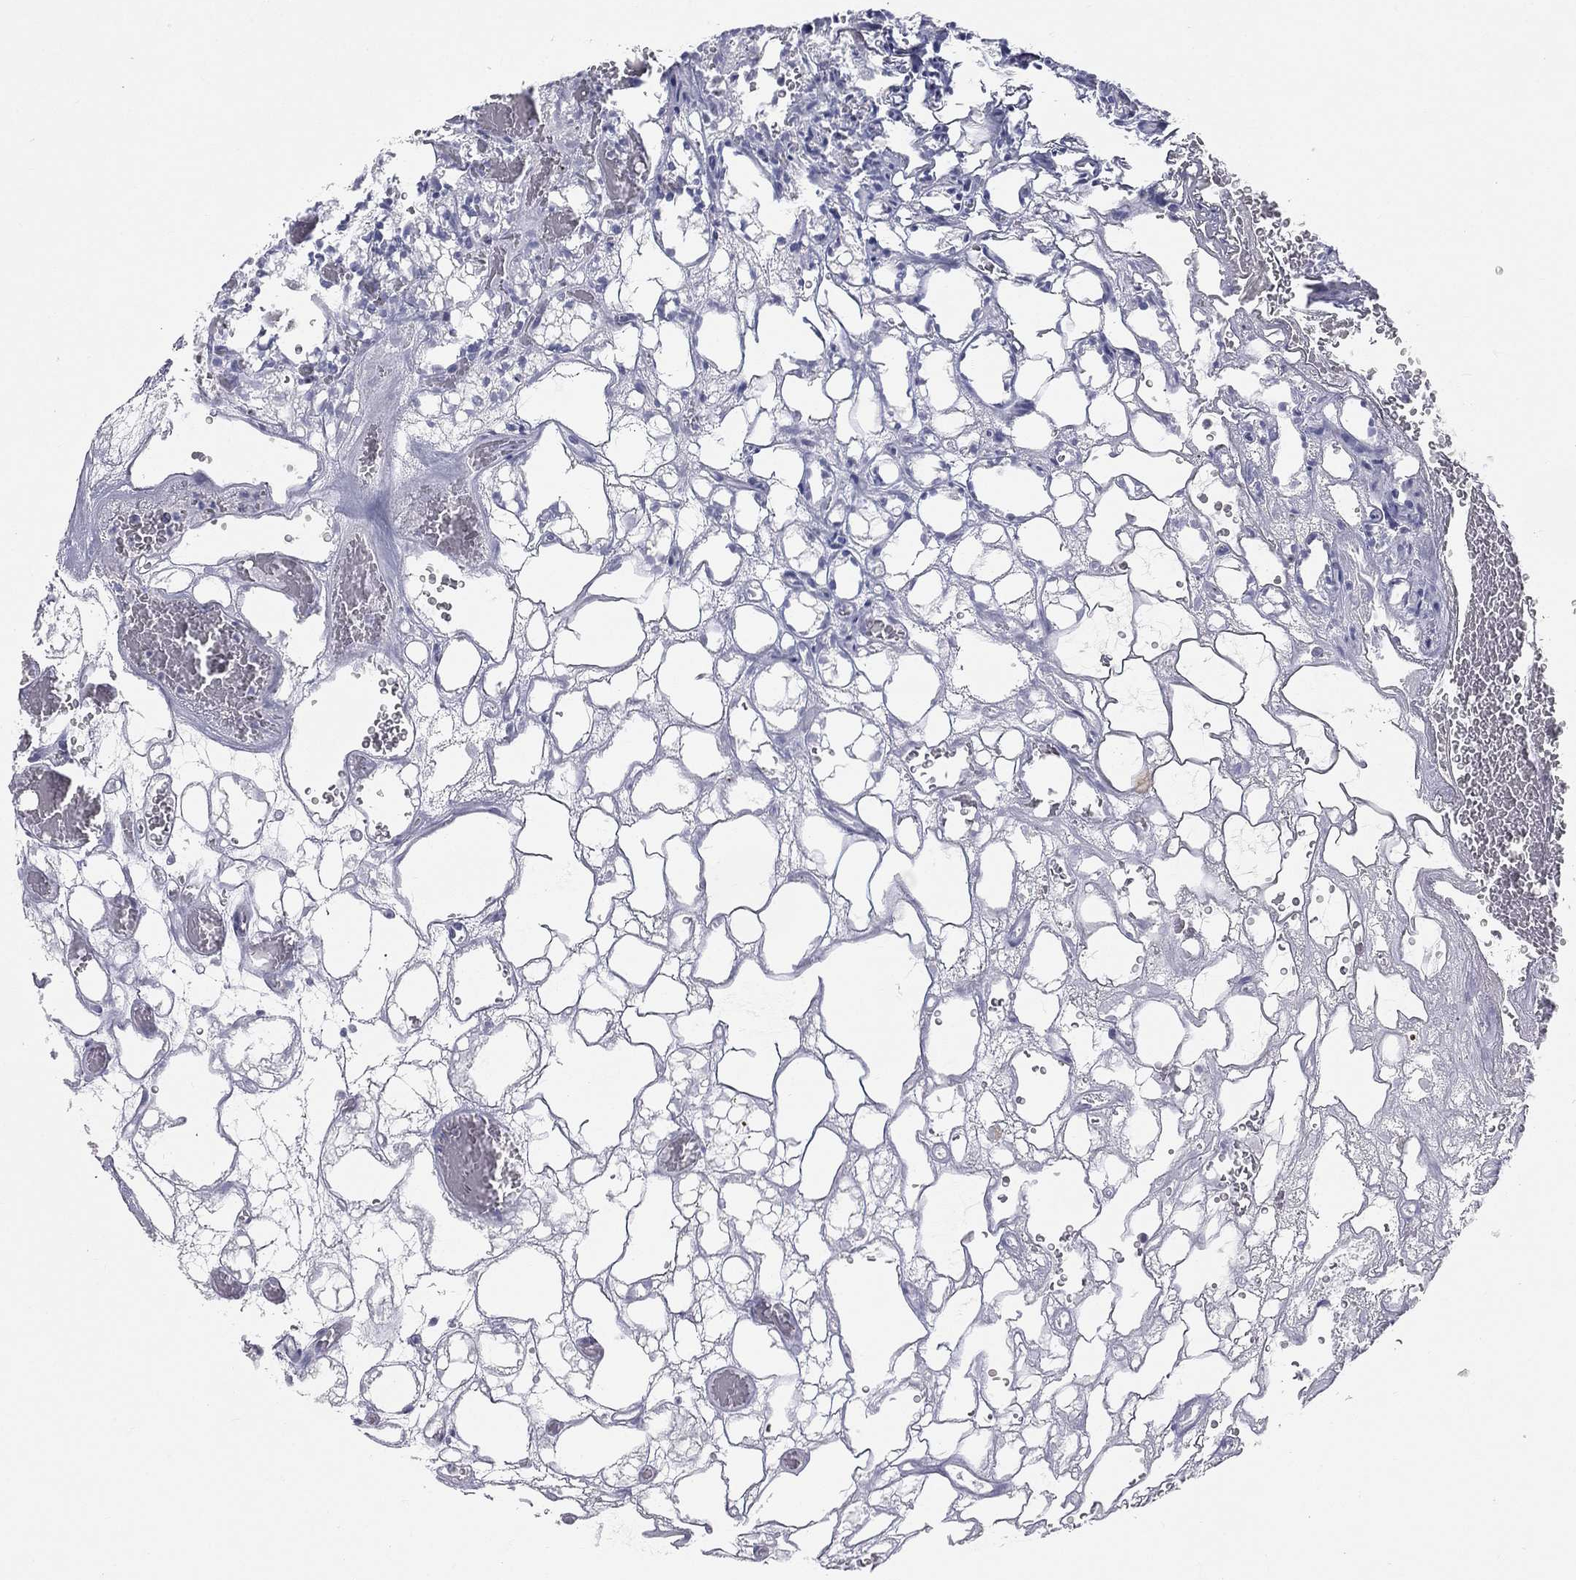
{"staining": {"intensity": "negative", "quantity": "none", "location": "none"}, "tissue": "renal cancer", "cell_type": "Tumor cells", "image_type": "cancer", "snomed": [{"axis": "morphology", "description": "Adenocarcinoma, NOS"}, {"axis": "topography", "description": "Kidney"}], "caption": "A high-resolution image shows IHC staining of renal cancer, which shows no significant staining in tumor cells.", "gene": "DMKN", "patient": {"sex": "female", "age": 69}}